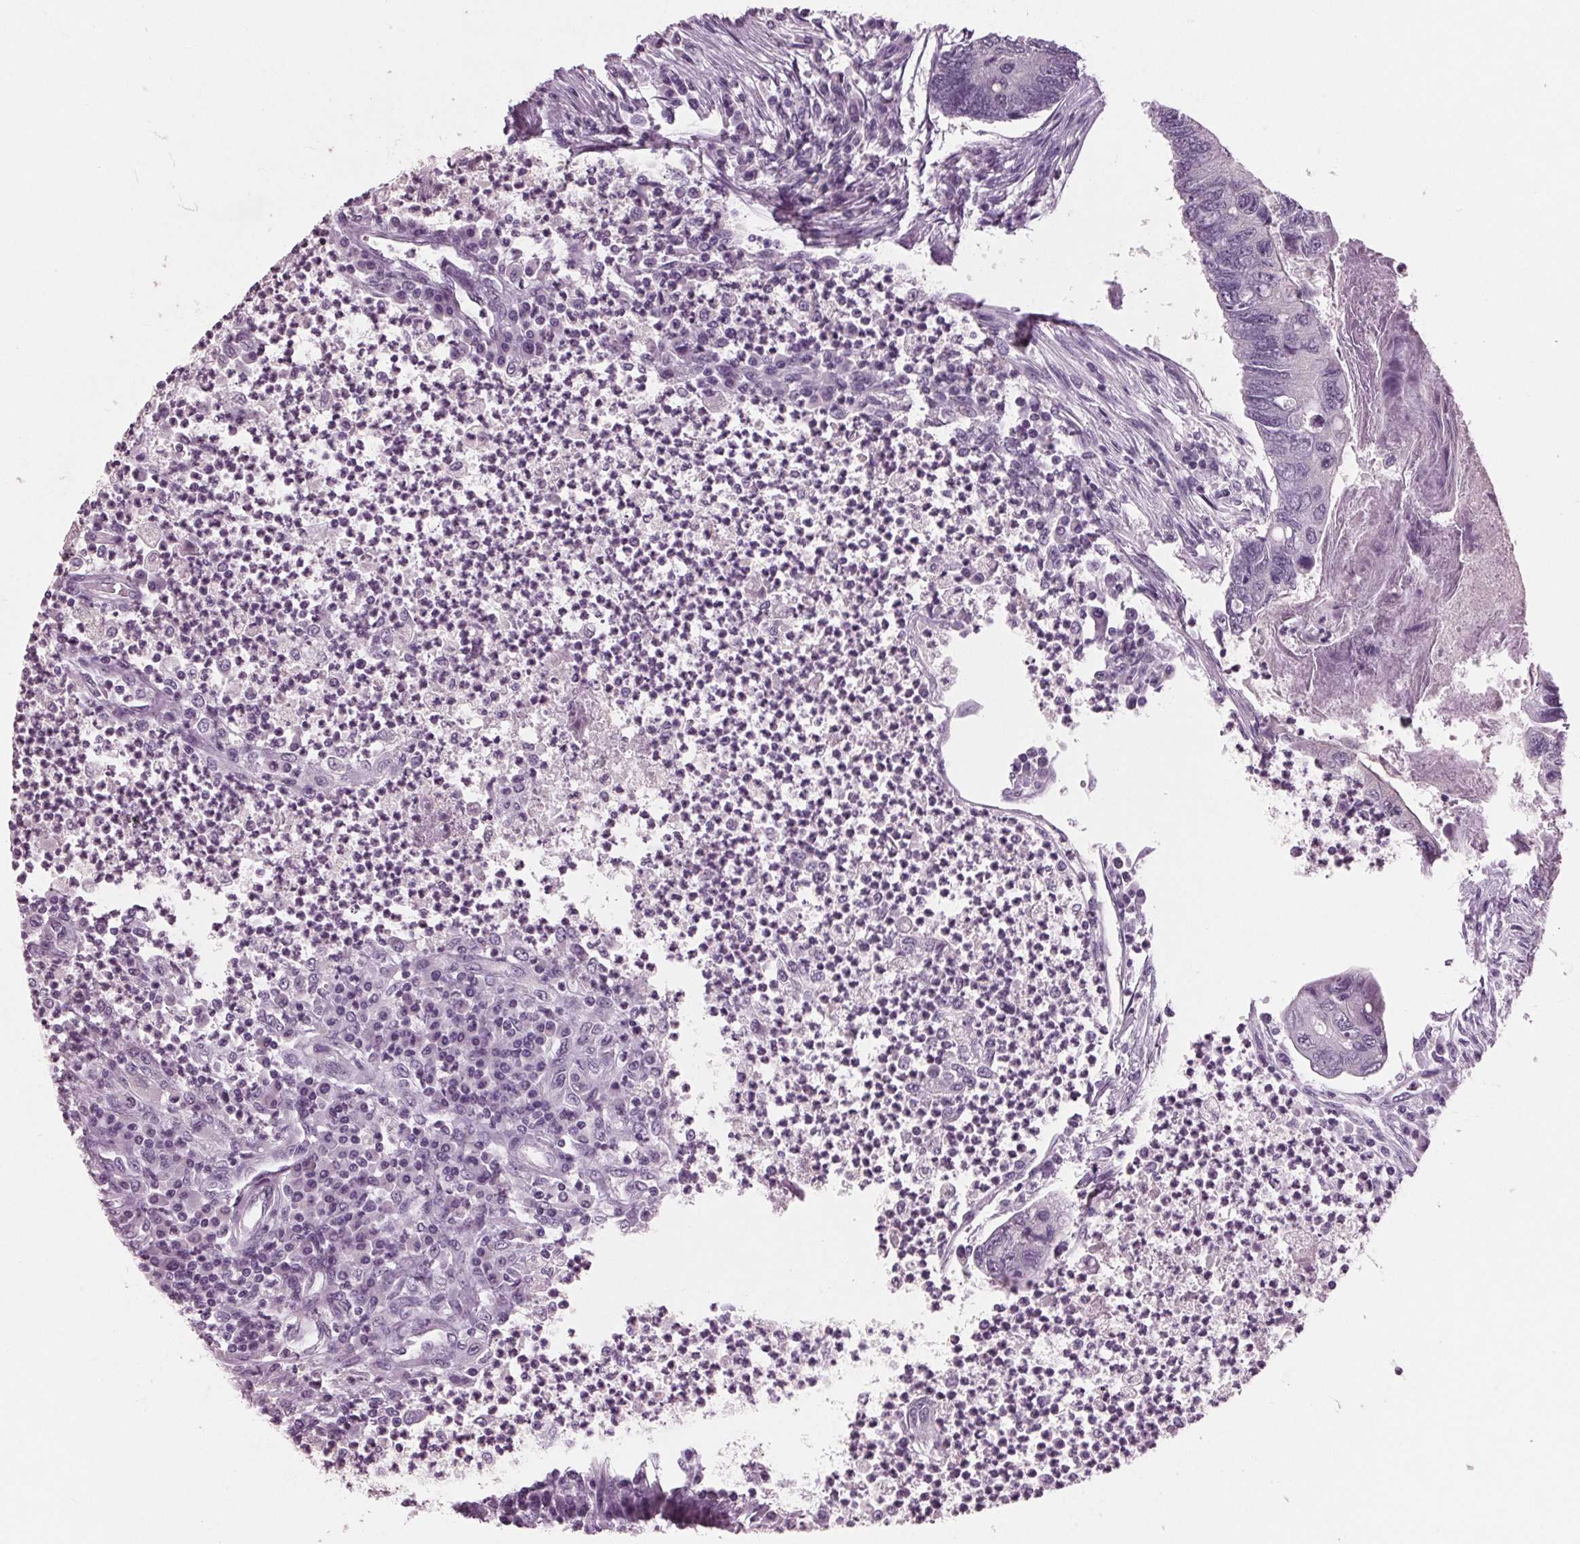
{"staining": {"intensity": "negative", "quantity": "none", "location": "none"}, "tissue": "colorectal cancer", "cell_type": "Tumor cells", "image_type": "cancer", "snomed": [{"axis": "morphology", "description": "Adenocarcinoma, NOS"}, {"axis": "topography", "description": "Colon"}], "caption": "Immunohistochemical staining of human colorectal cancer (adenocarcinoma) exhibits no significant staining in tumor cells.", "gene": "AMBP", "patient": {"sex": "female", "age": 67}}